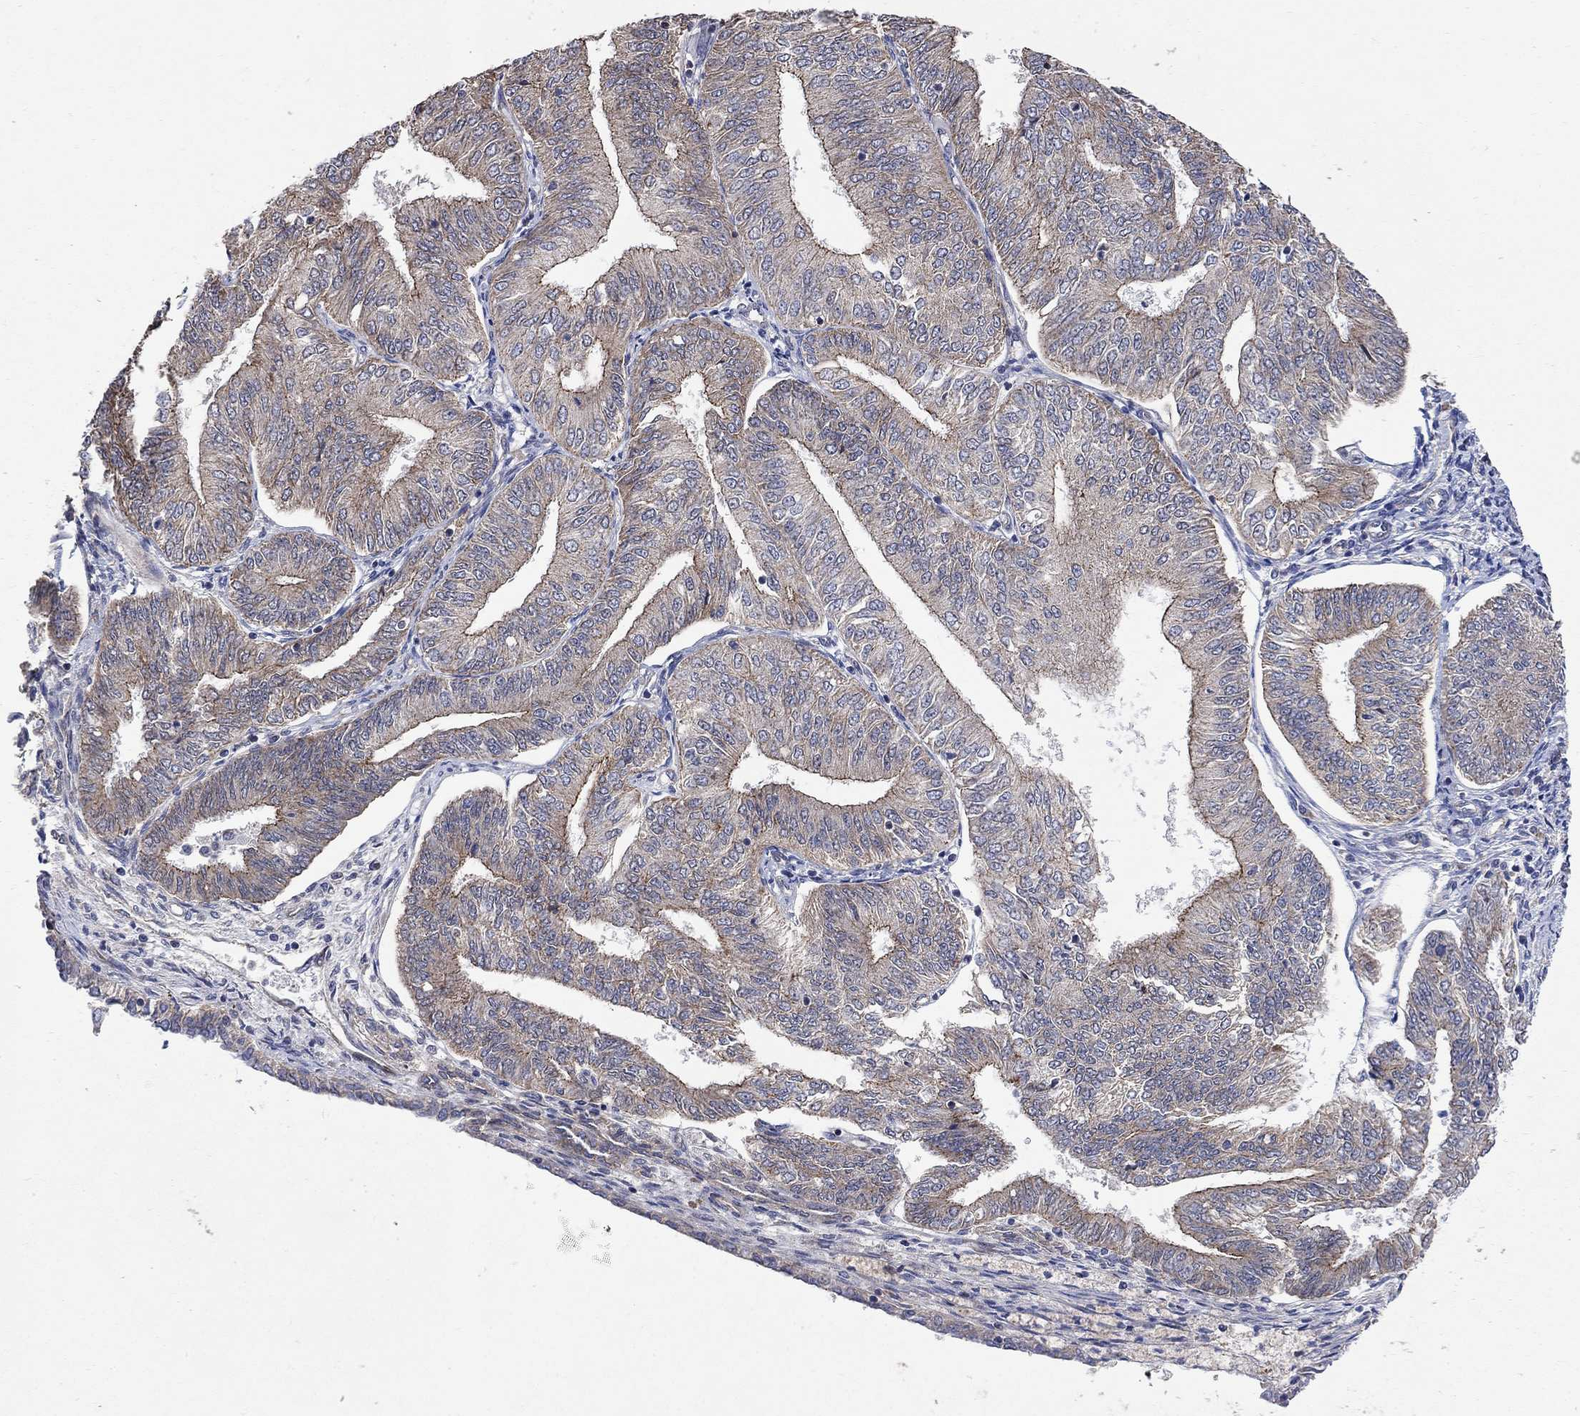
{"staining": {"intensity": "strong", "quantity": "<25%", "location": "cytoplasmic/membranous"}, "tissue": "endometrial cancer", "cell_type": "Tumor cells", "image_type": "cancer", "snomed": [{"axis": "morphology", "description": "Adenocarcinoma, NOS"}, {"axis": "topography", "description": "Endometrium"}], "caption": "This photomicrograph displays immunohistochemistry (IHC) staining of human endometrial cancer, with medium strong cytoplasmic/membranous expression in about <25% of tumor cells.", "gene": "ANKRA2", "patient": {"sex": "female", "age": 58}}